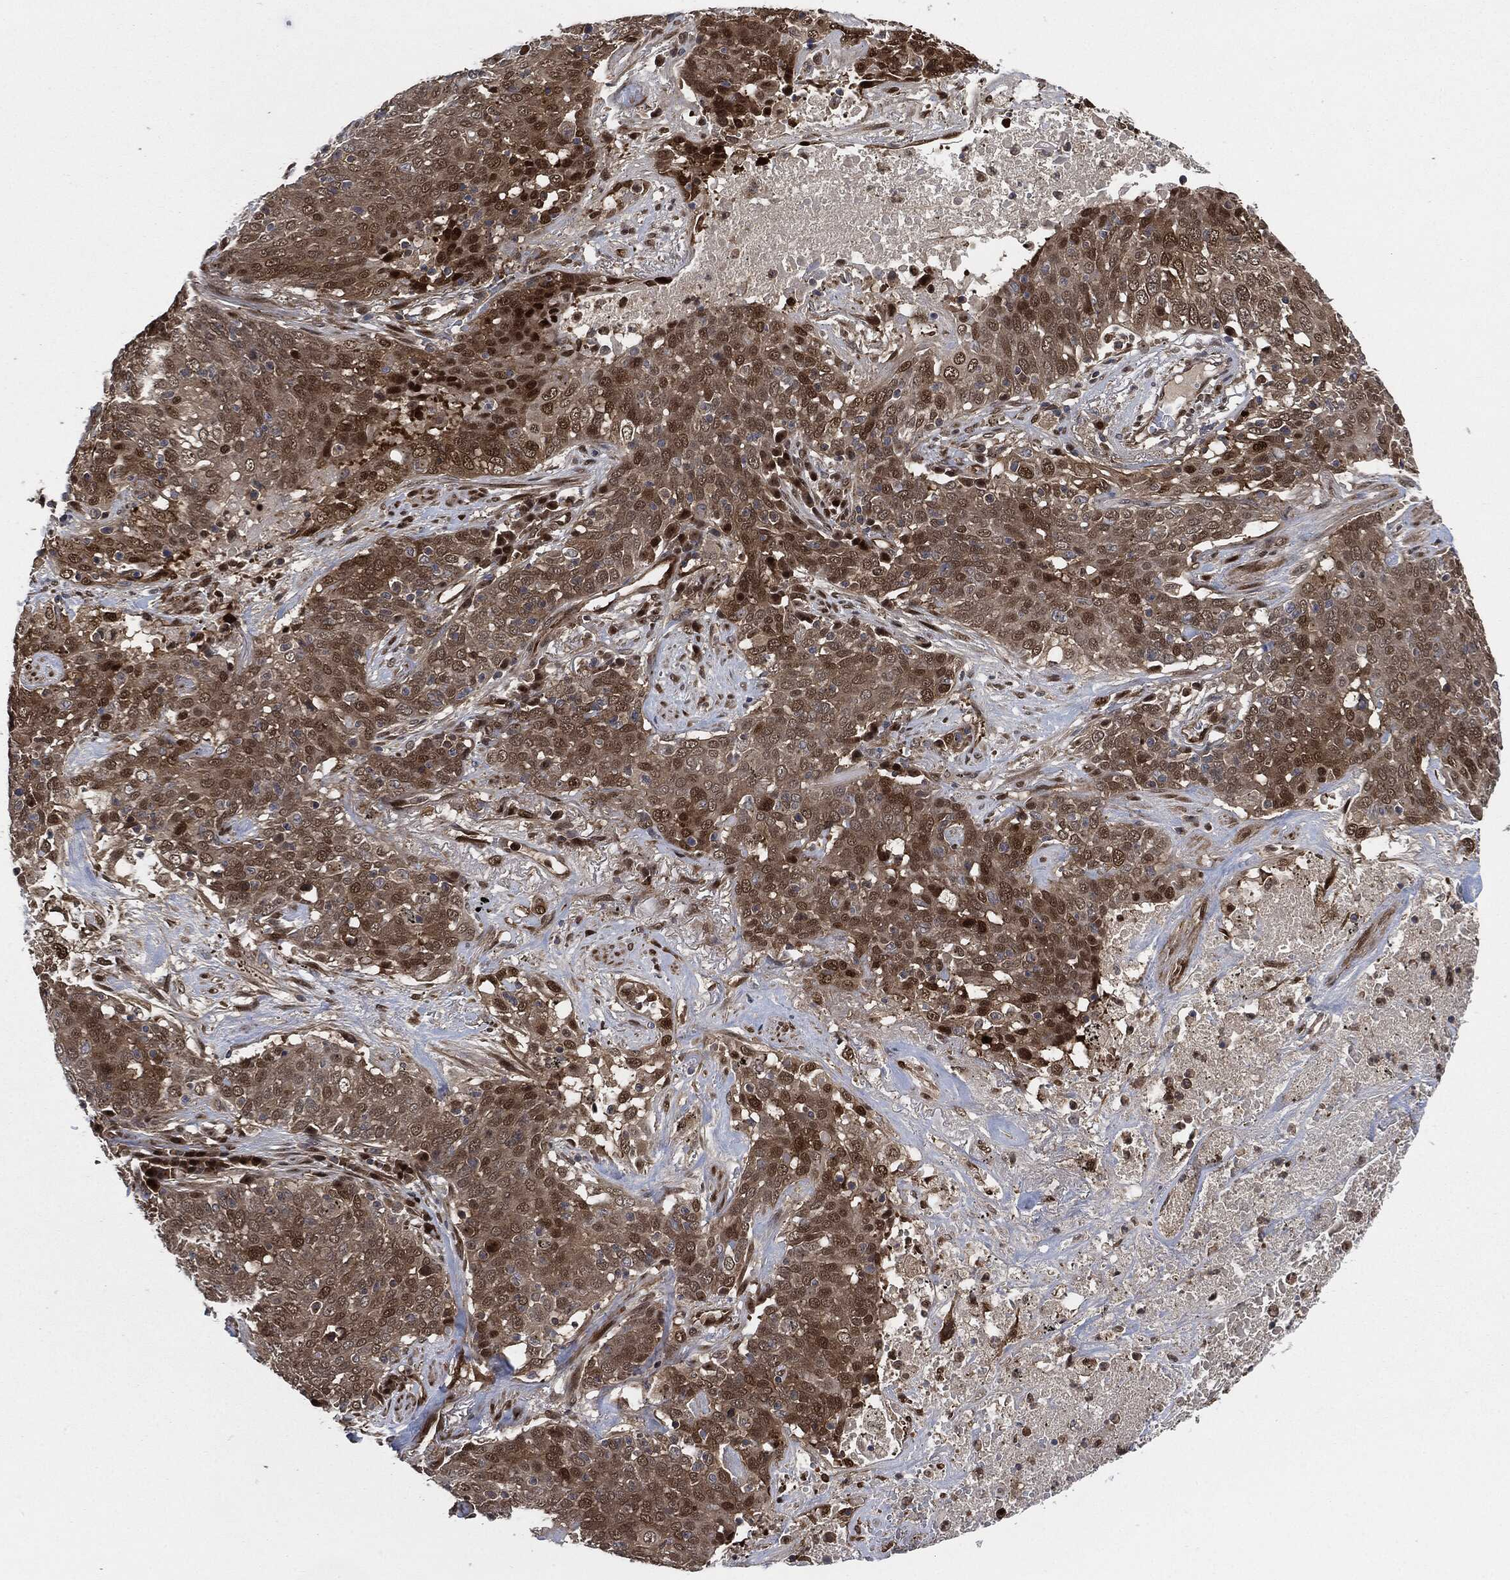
{"staining": {"intensity": "strong", "quantity": ">75%", "location": "cytoplasmic/membranous,nuclear"}, "tissue": "lung cancer", "cell_type": "Tumor cells", "image_type": "cancer", "snomed": [{"axis": "morphology", "description": "Squamous cell carcinoma, NOS"}, {"axis": "topography", "description": "Lung"}], "caption": "A photomicrograph of human lung cancer (squamous cell carcinoma) stained for a protein reveals strong cytoplasmic/membranous and nuclear brown staining in tumor cells. Using DAB (3,3'-diaminobenzidine) (brown) and hematoxylin (blue) stains, captured at high magnification using brightfield microscopy.", "gene": "DCTN1", "patient": {"sex": "male", "age": 82}}